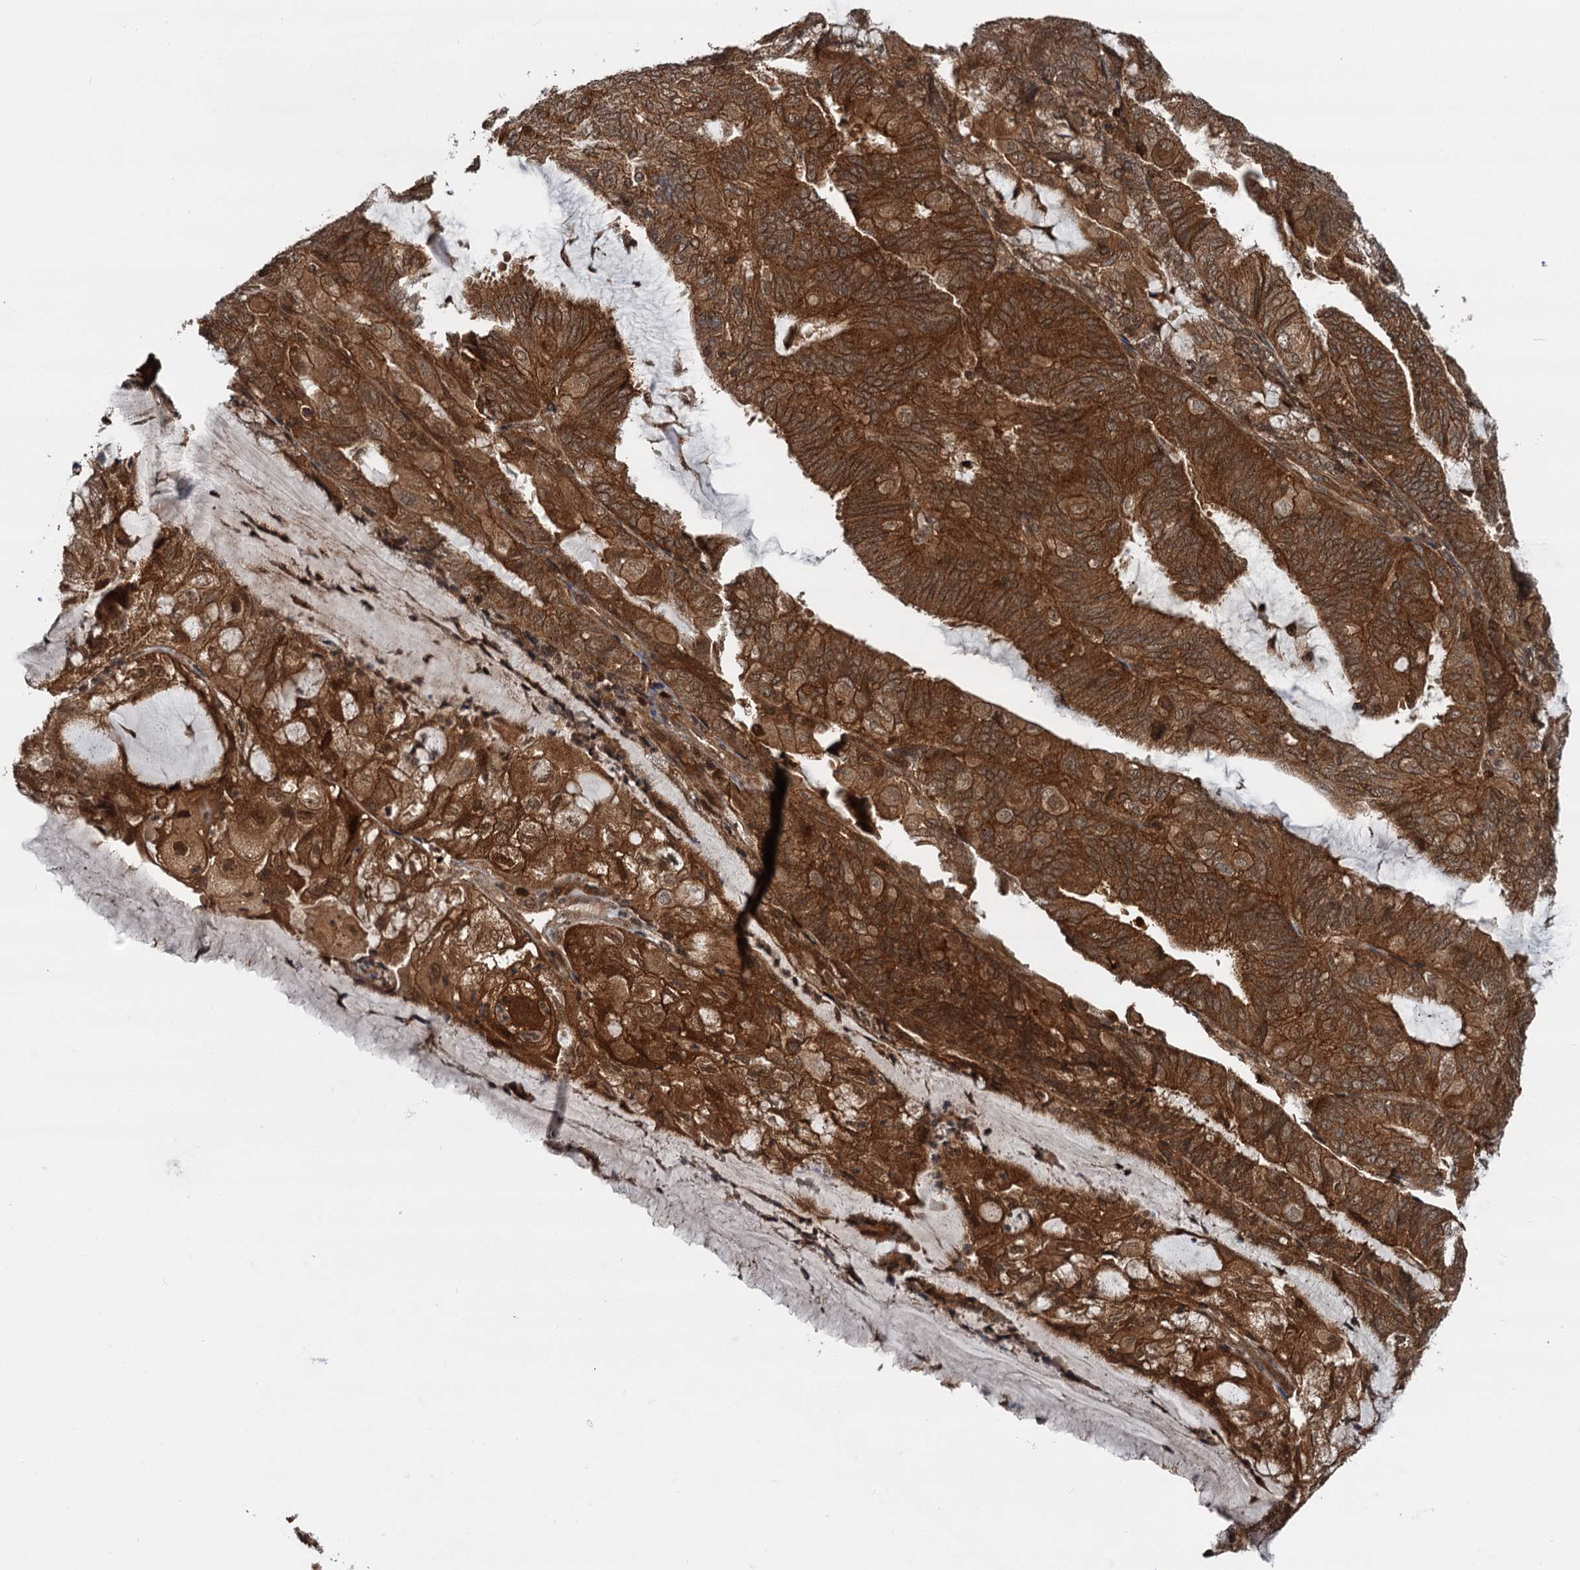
{"staining": {"intensity": "strong", "quantity": ">75%", "location": "cytoplasmic/membranous"}, "tissue": "endometrial cancer", "cell_type": "Tumor cells", "image_type": "cancer", "snomed": [{"axis": "morphology", "description": "Adenocarcinoma, NOS"}, {"axis": "topography", "description": "Endometrium"}], "caption": "Endometrial cancer (adenocarcinoma) was stained to show a protein in brown. There is high levels of strong cytoplasmic/membranous staining in approximately >75% of tumor cells. (brown staining indicates protein expression, while blue staining denotes nuclei).", "gene": "STUB1", "patient": {"sex": "female", "age": 81}}